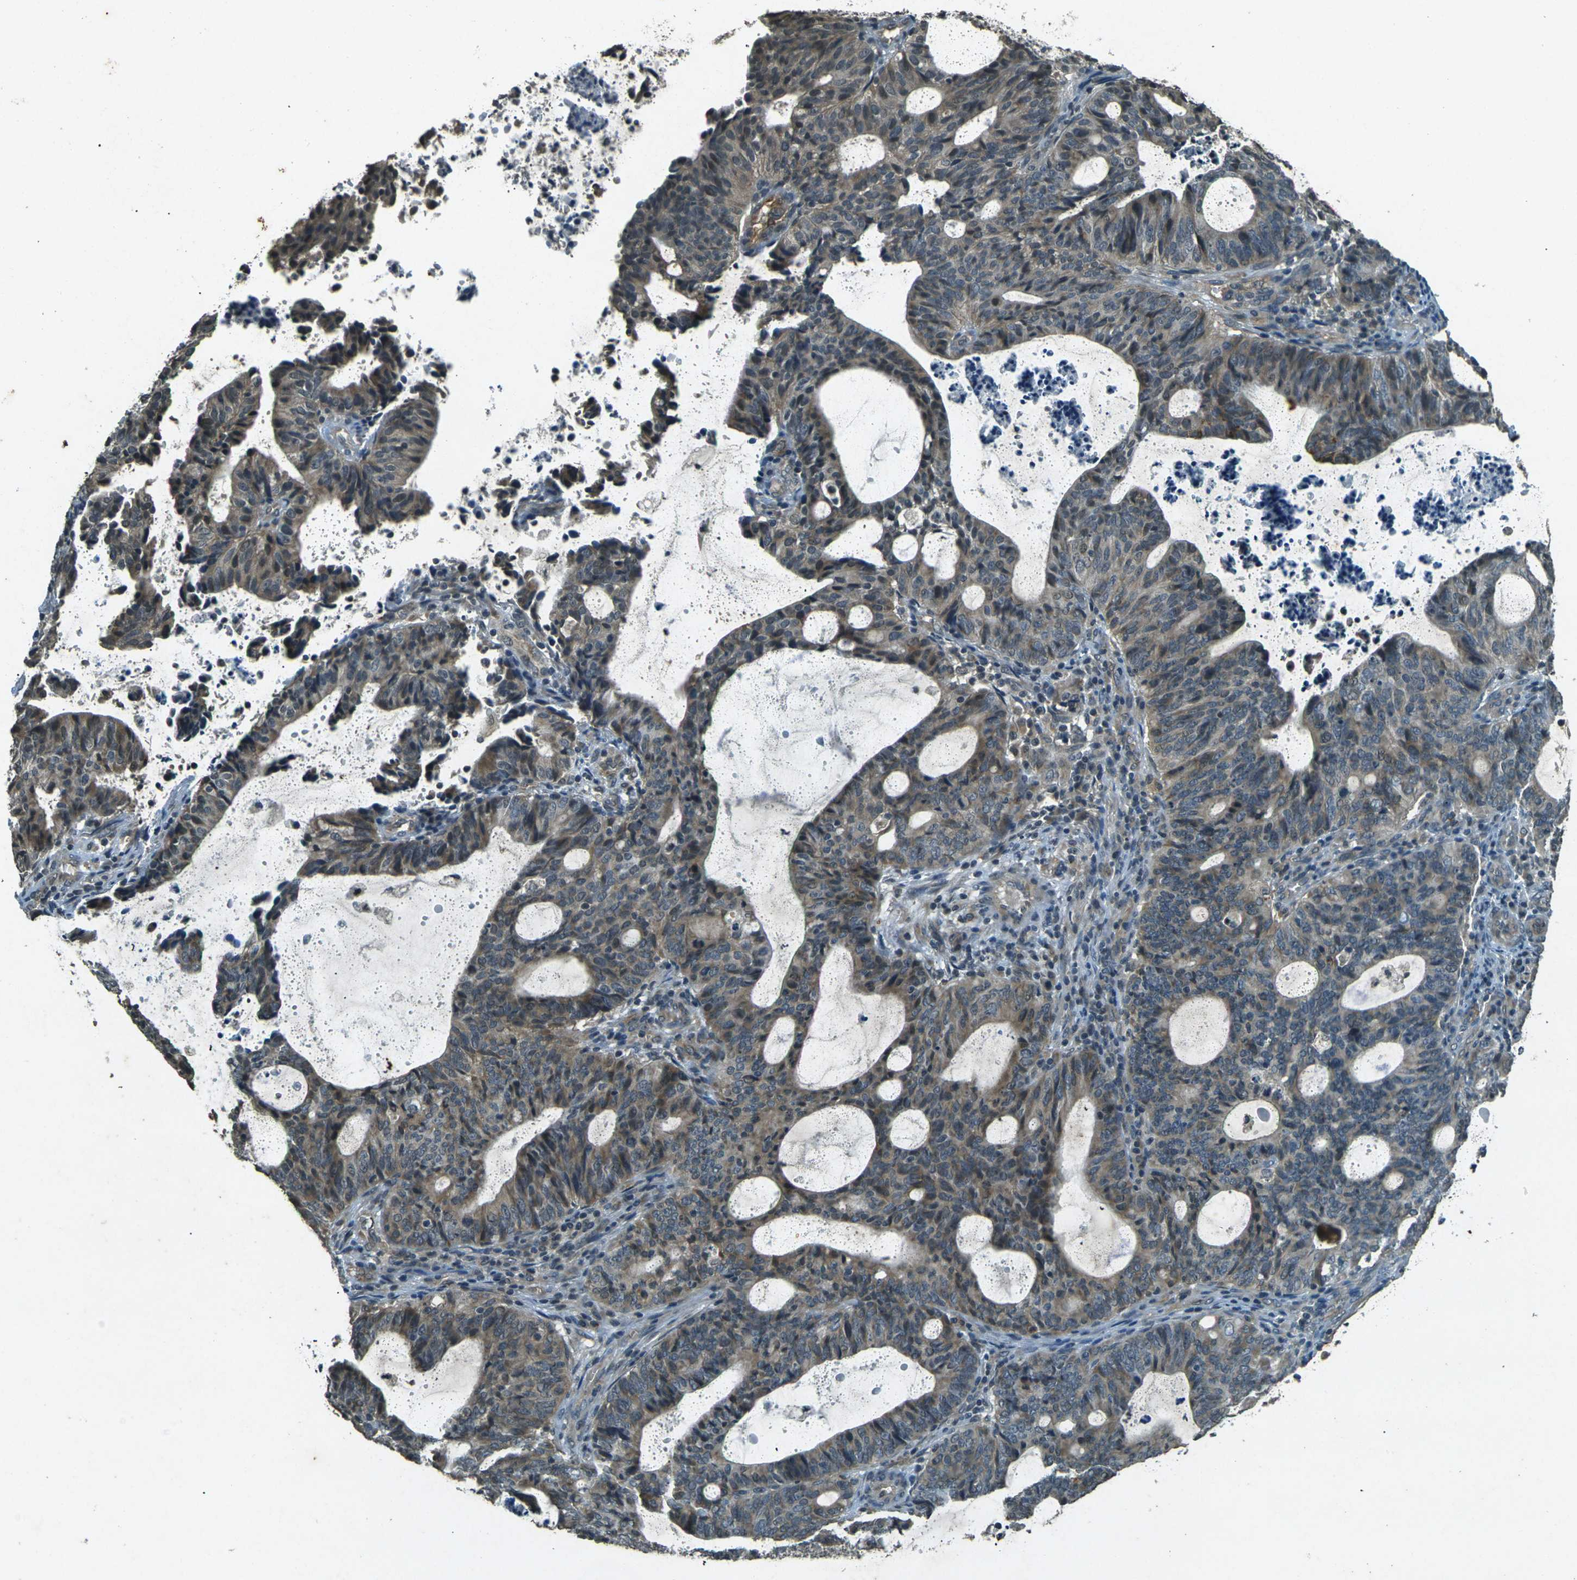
{"staining": {"intensity": "weak", "quantity": ">75%", "location": "cytoplasmic/membranous"}, "tissue": "endometrial cancer", "cell_type": "Tumor cells", "image_type": "cancer", "snomed": [{"axis": "morphology", "description": "Adenocarcinoma, NOS"}, {"axis": "topography", "description": "Uterus"}], "caption": "Endometrial cancer stained for a protein demonstrates weak cytoplasmic/membranous positivity in tumor cells.", "gene": "PDE2A", "patient": {"sex": "female", "age": 83}}